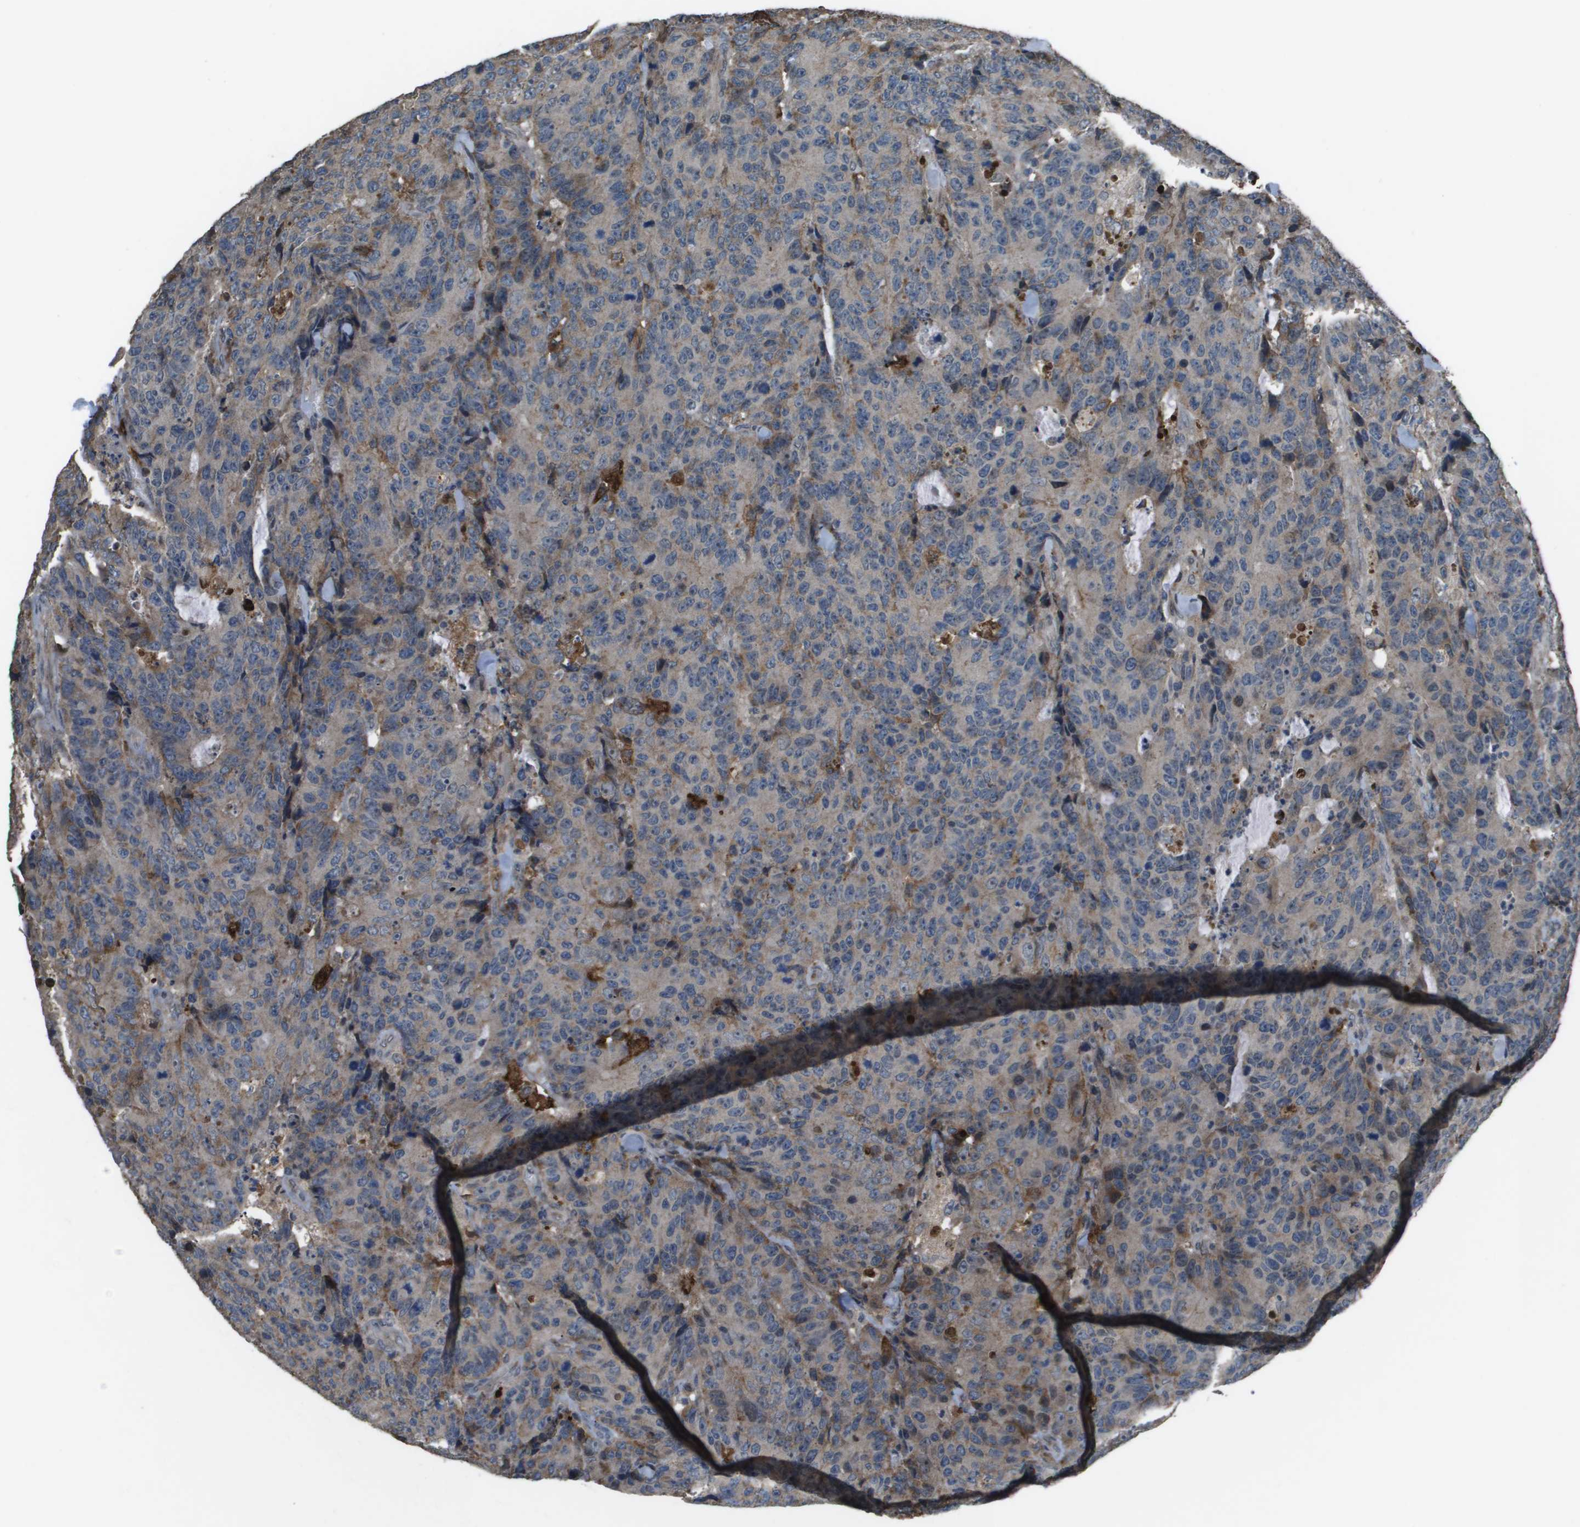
{"staining": {"intensity": "weak", "quantity": "<25%", "location": "cytoplasmic/membranous"}, "tissue": "colorectal cancer", "cell_type": "Tumor cells", "image_type": "cancer", "snomed": [{"axis": "morphology", "description": "Adenocarcinoma, NOS"}, {"axis": "topography", "description": "Colon"}], "caption": "A photomicrograph of adenocarcinoma (colorectal) stained for a protein shows no brown staining in tumor cells.", "gene": "GOSR2", "patient": {"sex": "female", "age": 86}}